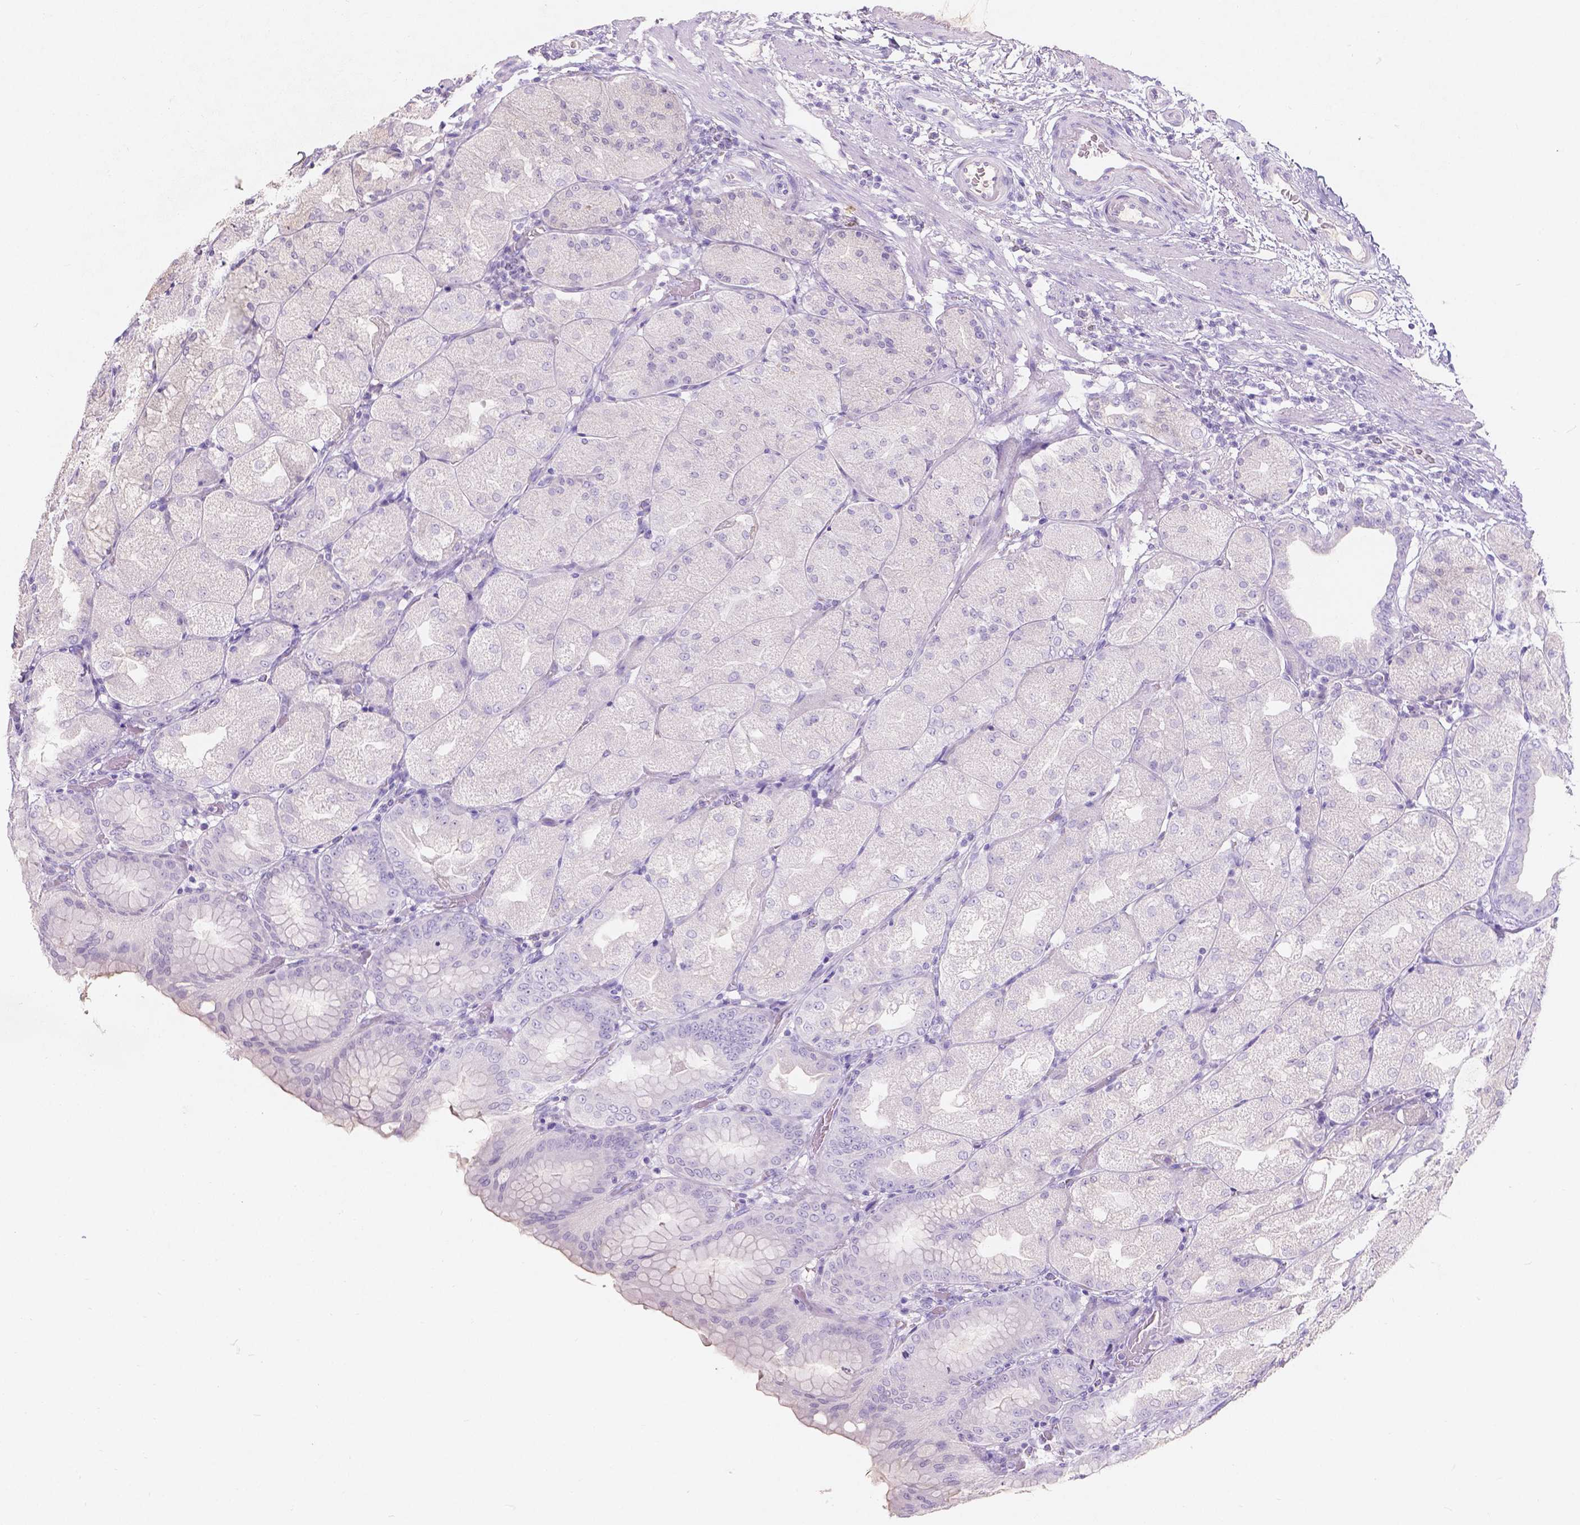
{"staining": {"intensity": "negative", "quantity": "none", "location": "none"}, "tissue": "stomach", "cell_type": "Glandular cells", "image_type": "normal", "snomed": [{"axis": "morphology", "description": "Normal tissue, NOS"}, {"axis": "topography", "description": "Stomach, upper"}, {"axis": "topography", "description": "Stomach"}, {"axis": "topography", "description": "Stomach, lower"}], "caption": "The histopathology image shows no staining of glandular cells in normal stomach.", "gene": "GAL3ST2", "patient": {"sex": "male", "age": 62}}